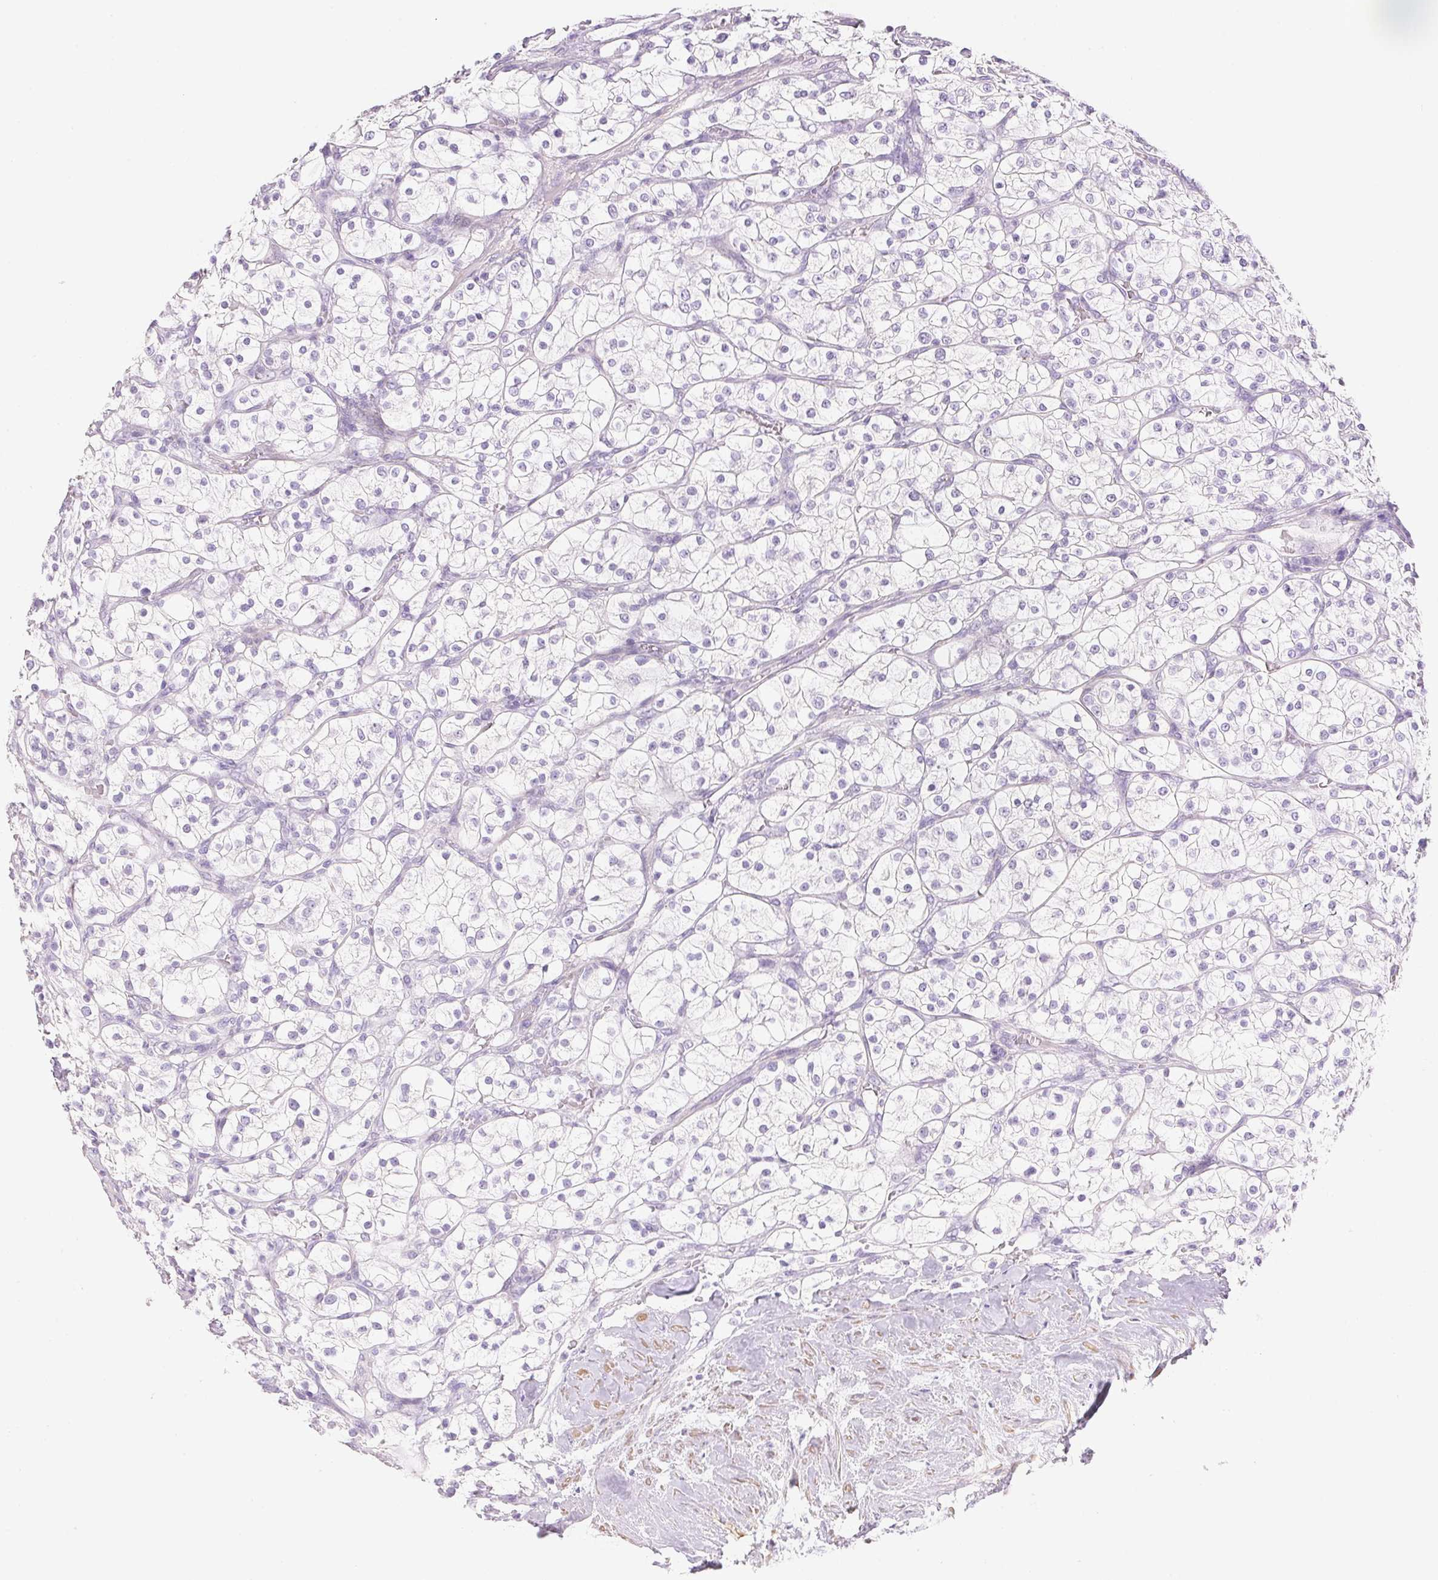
{"staining": {"intensity": "negative", "quantity": "none", "location": "none"}, "tissue": "renal cancer", "cell_type": "Tumor cells", "image_type": "cancer", "snomed": [{"axis": "morphology", "description": "Adenocarcinoma, NOS"}, {"axis": "topography", "description": "Kidney"}], "caption": "Immunohistochemistry image of human renal cancer (adenocarcinoma) stained for a protein (brown), which exhibits no positivity in tumor cells.", "gene": "KCNE2", "patient": {"sex": "male", "age": 80}}